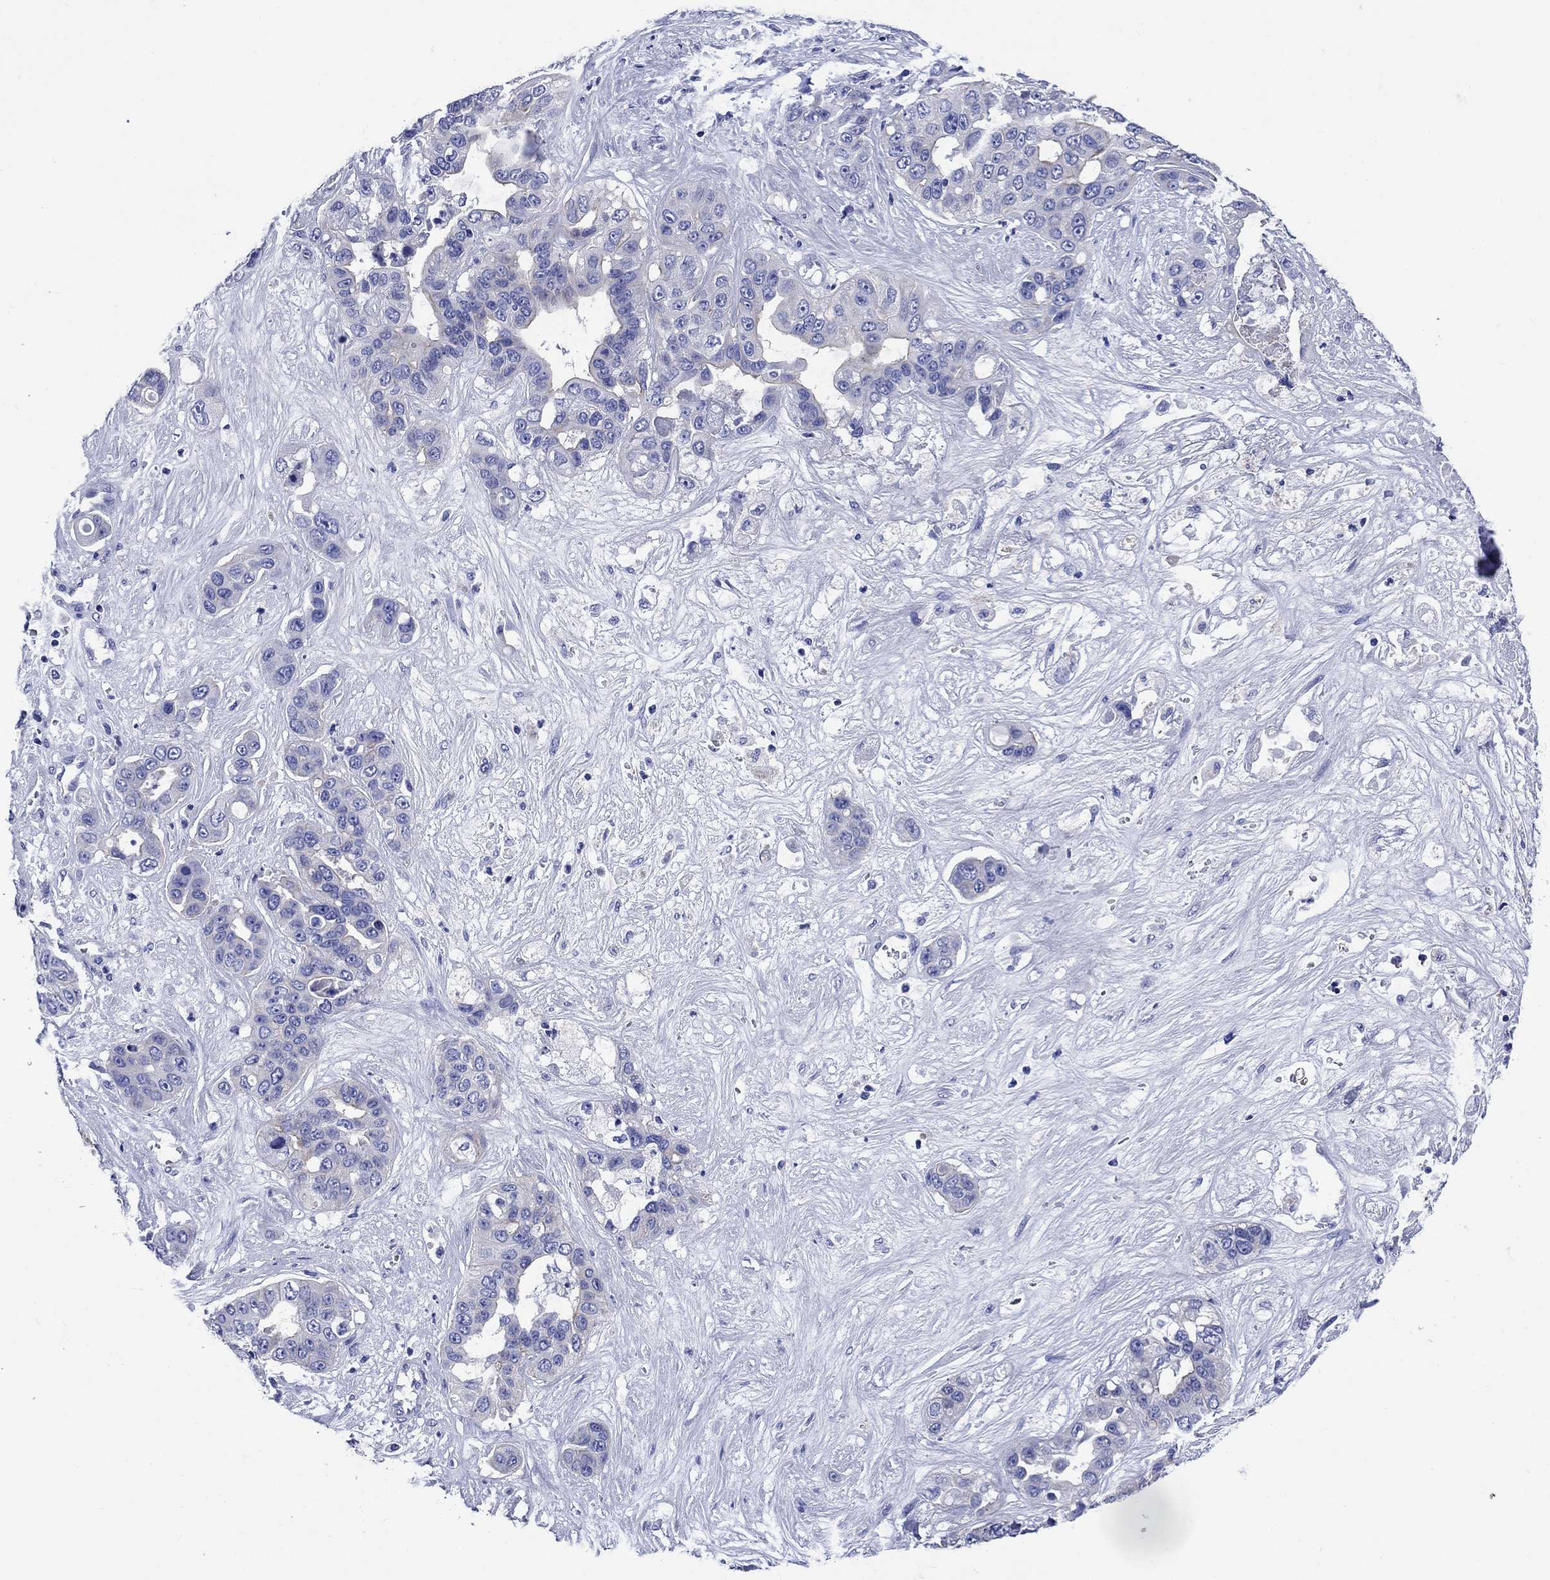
{"staining": {"intensity": "negative", "quantity": "none", "location": "none"}, "tissue": "liver cancer", "cell_type": "Tumor cells", "image_type": "cancer", "snomed": [{"axis": "morphology", "description": "Cholangiocarcinoma"}, {"axis": "topography", "description": "Liver"}], "caption": "The immunohistochemistry (IHC) micrograph has no significant positivity in tumor cells of liver cancer tissue. (DAB IHC with hematoxylin counter stain).", "gene": "SLC1A2", "patient": {"sex": "female", "age": 52}}